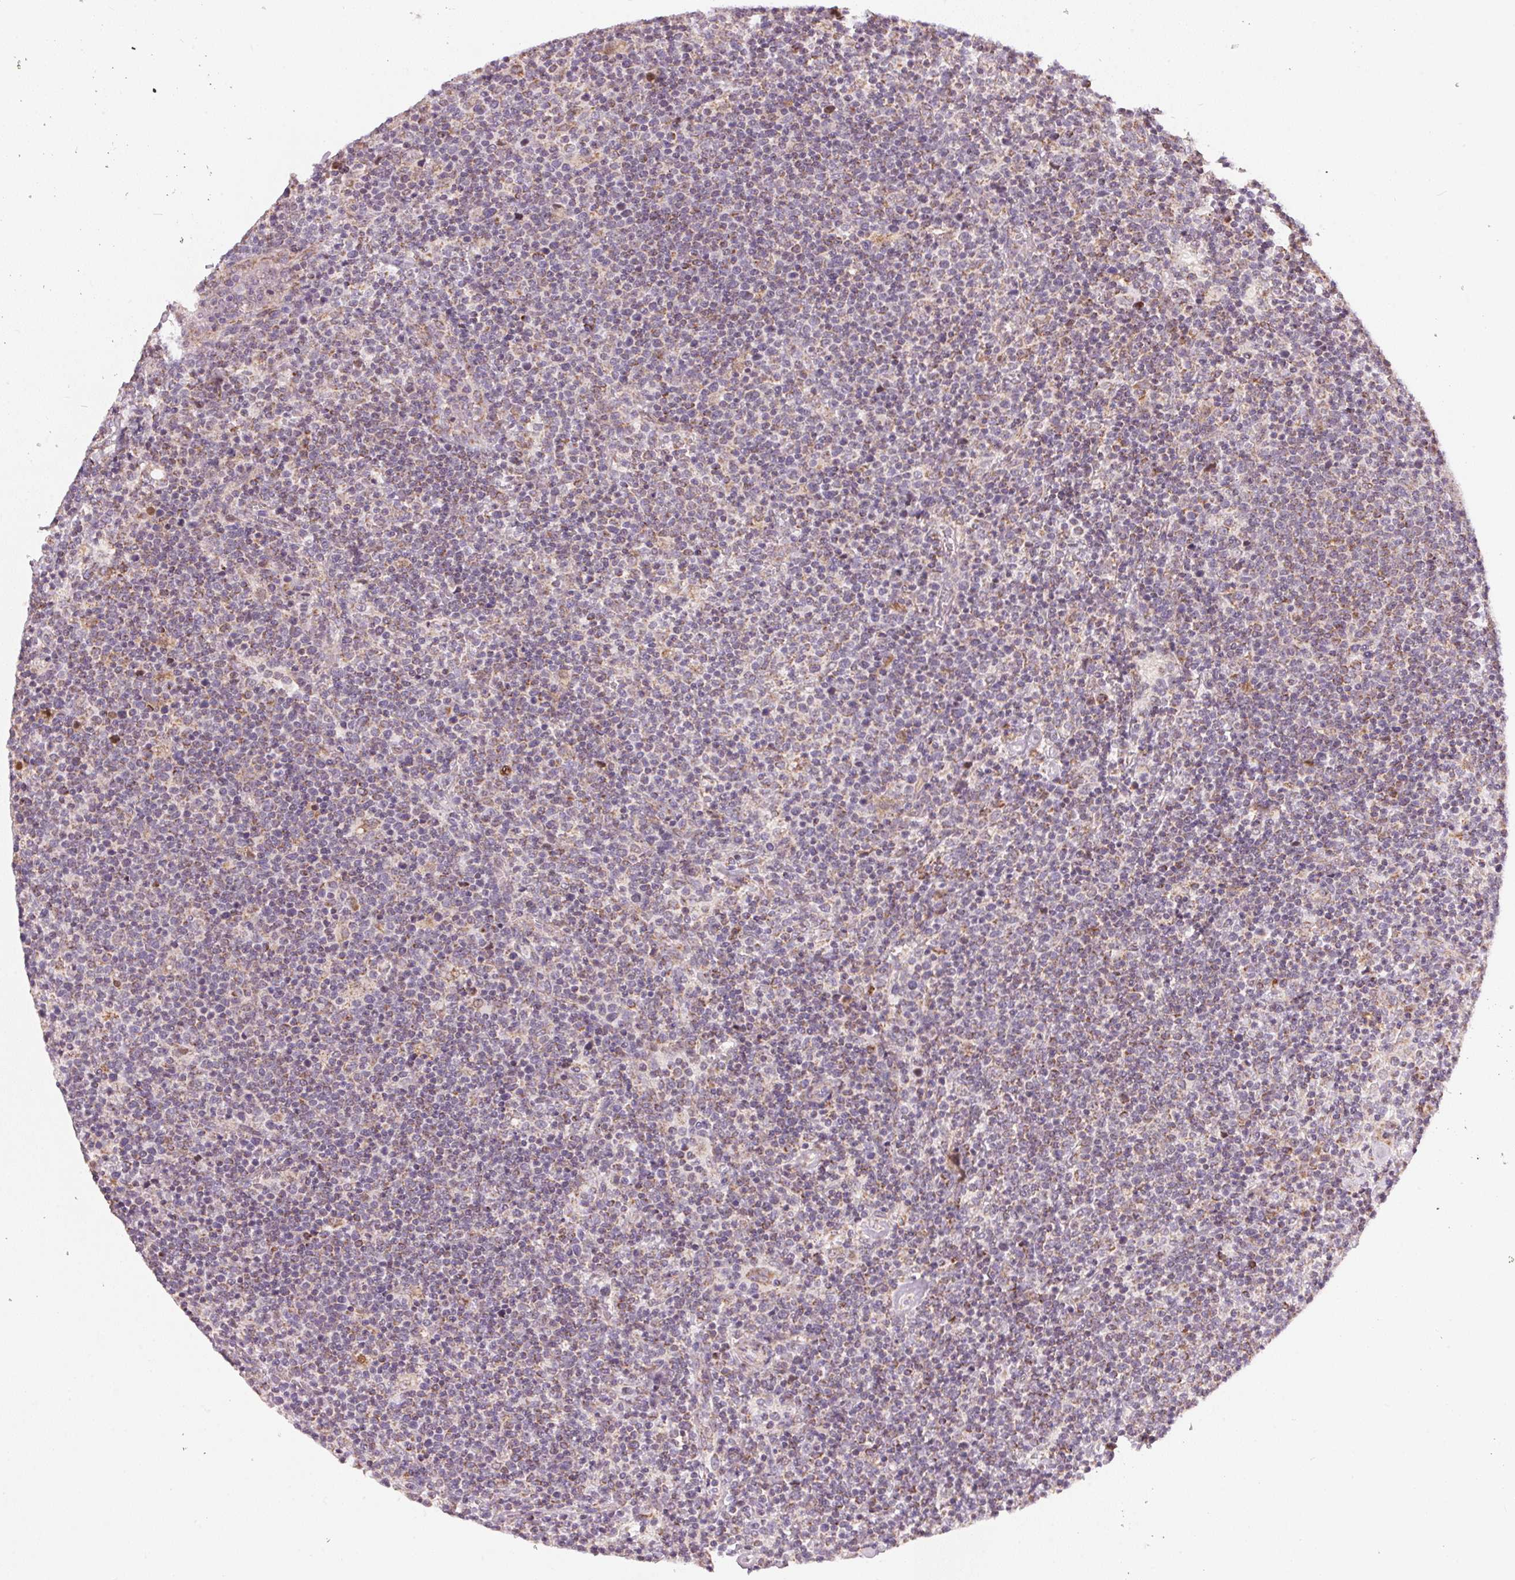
{"staining": {"intensity": "weak", "quantity": "25%-75%", "location": "cytoplasmic/membranous"}, "tissue": "lymphoma", "cell_type": "Tumor cells", "image_type": "cancer", "snomed": [{"axis": "morphology", "description": "Malignant lymphoma, non-Hodgkin's type, High grade"}, {"axis": "topography", "description": "Lymph node"}], "caption": "Weak cytoplasmic/membranous expression is present in about 25%-75% of tumor cells in high-grade malignant lymphoma, non-Hodgkin's type. (Brightfield microscopy of DAB IHC at high magnification).", "gene": "COQ7", "patient": {"sex": "male", "age": 61}}